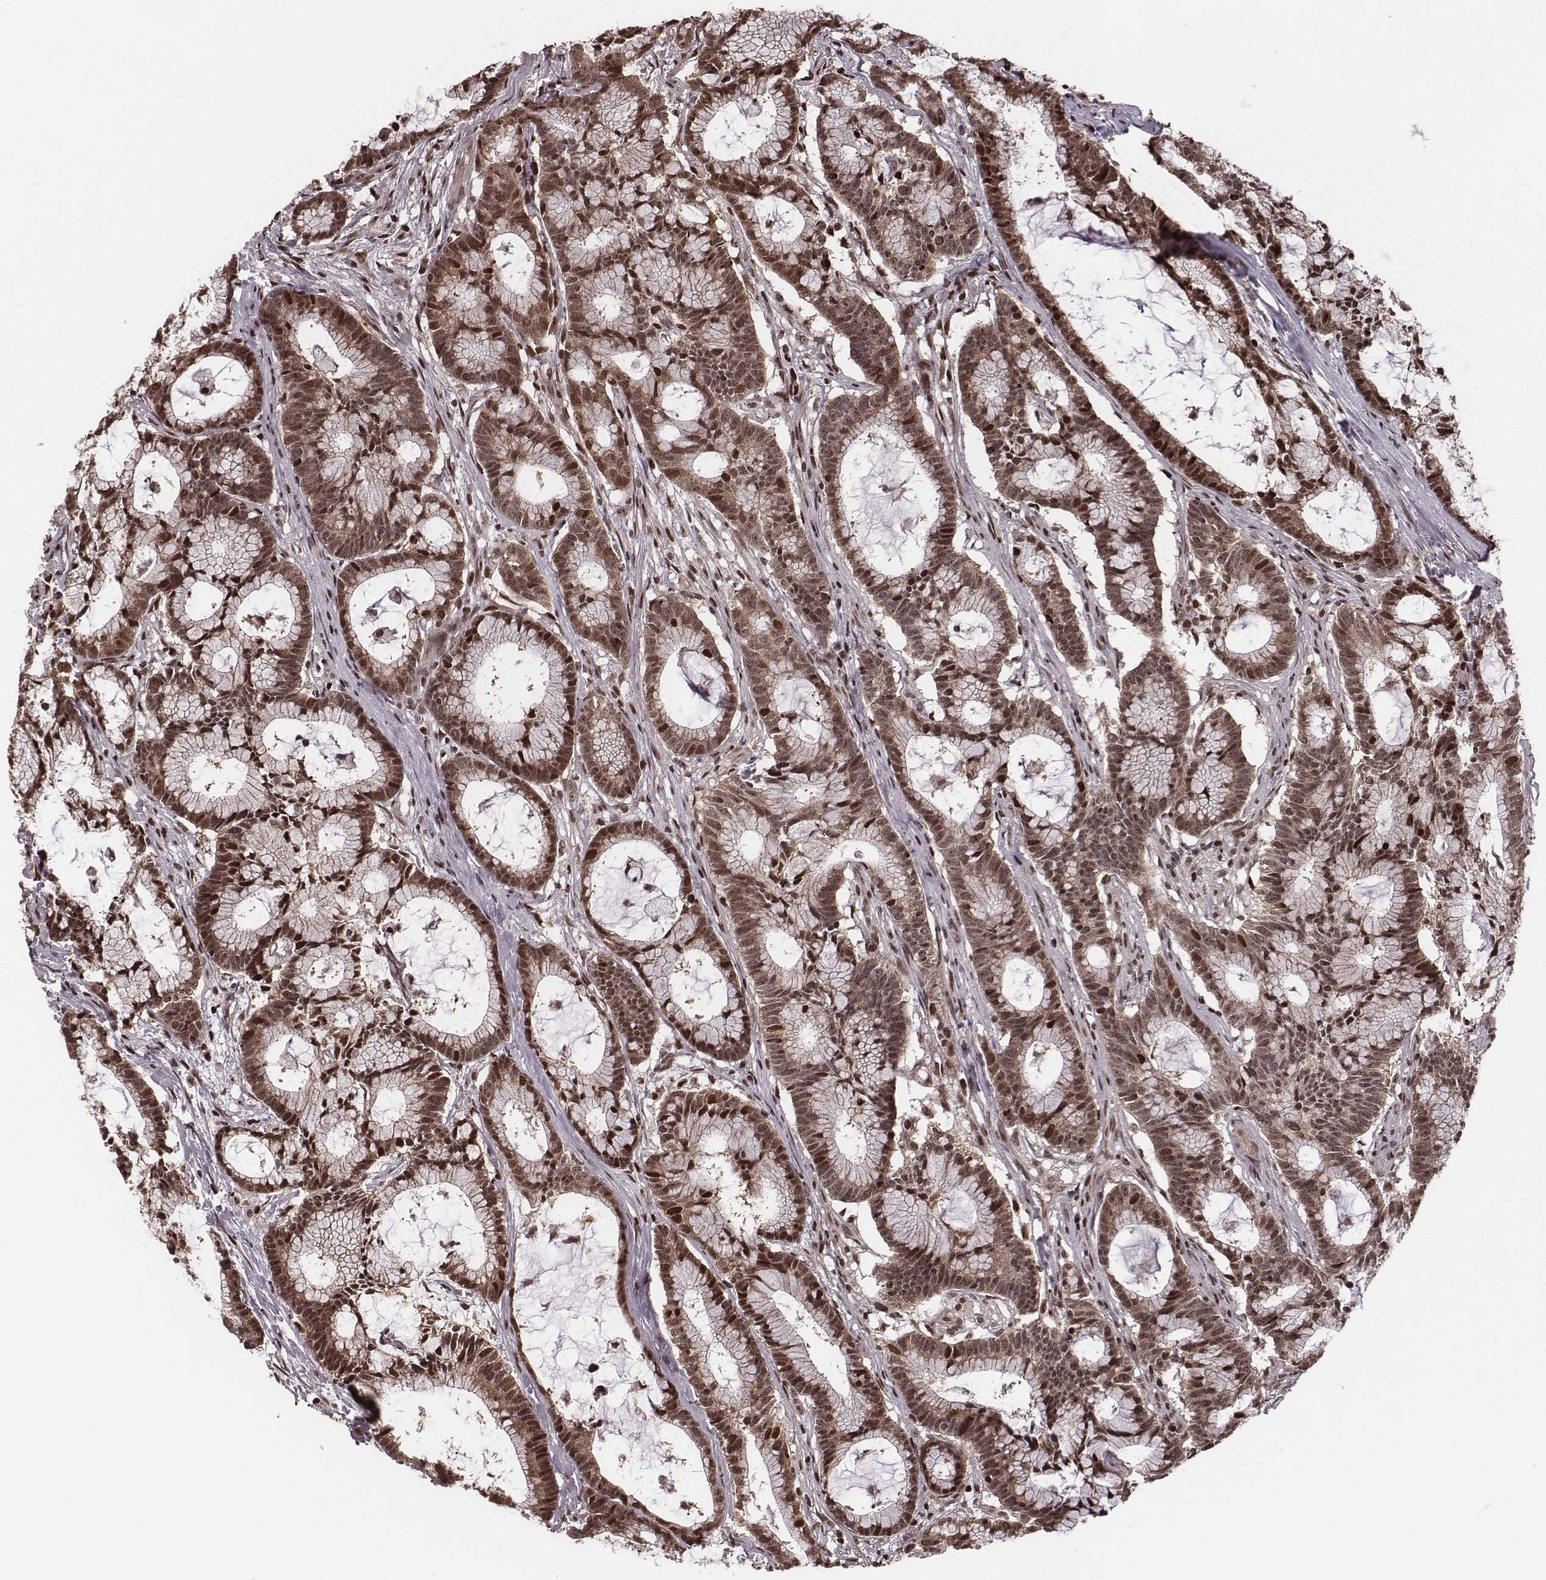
{"staining": {"intensity": "moderate", "quantity": ">75%", "location": "cytoplasmic/membranous,nuclear"}, "tissue": "colorectal cancer", "cell_type": "Tumor cells", "image_type": "cancer", "snomed": [{"axis": "morphology", "description": "Adenocarcinoma, NOS"}, {"axis": "topography", "description": "Colon"}], "caption": "This micrograph exhibits colorectal cancer (adenocarcinoma) stained with immunohistochemistry to label a protein in brown. The cytoplasmic/membranous and nuclear of tumor cells show moderate positivity for the protein. Nuclei are counter-stained blue.", "gene": "VRK3", "patient": {"sex": "female", "age": 78}}